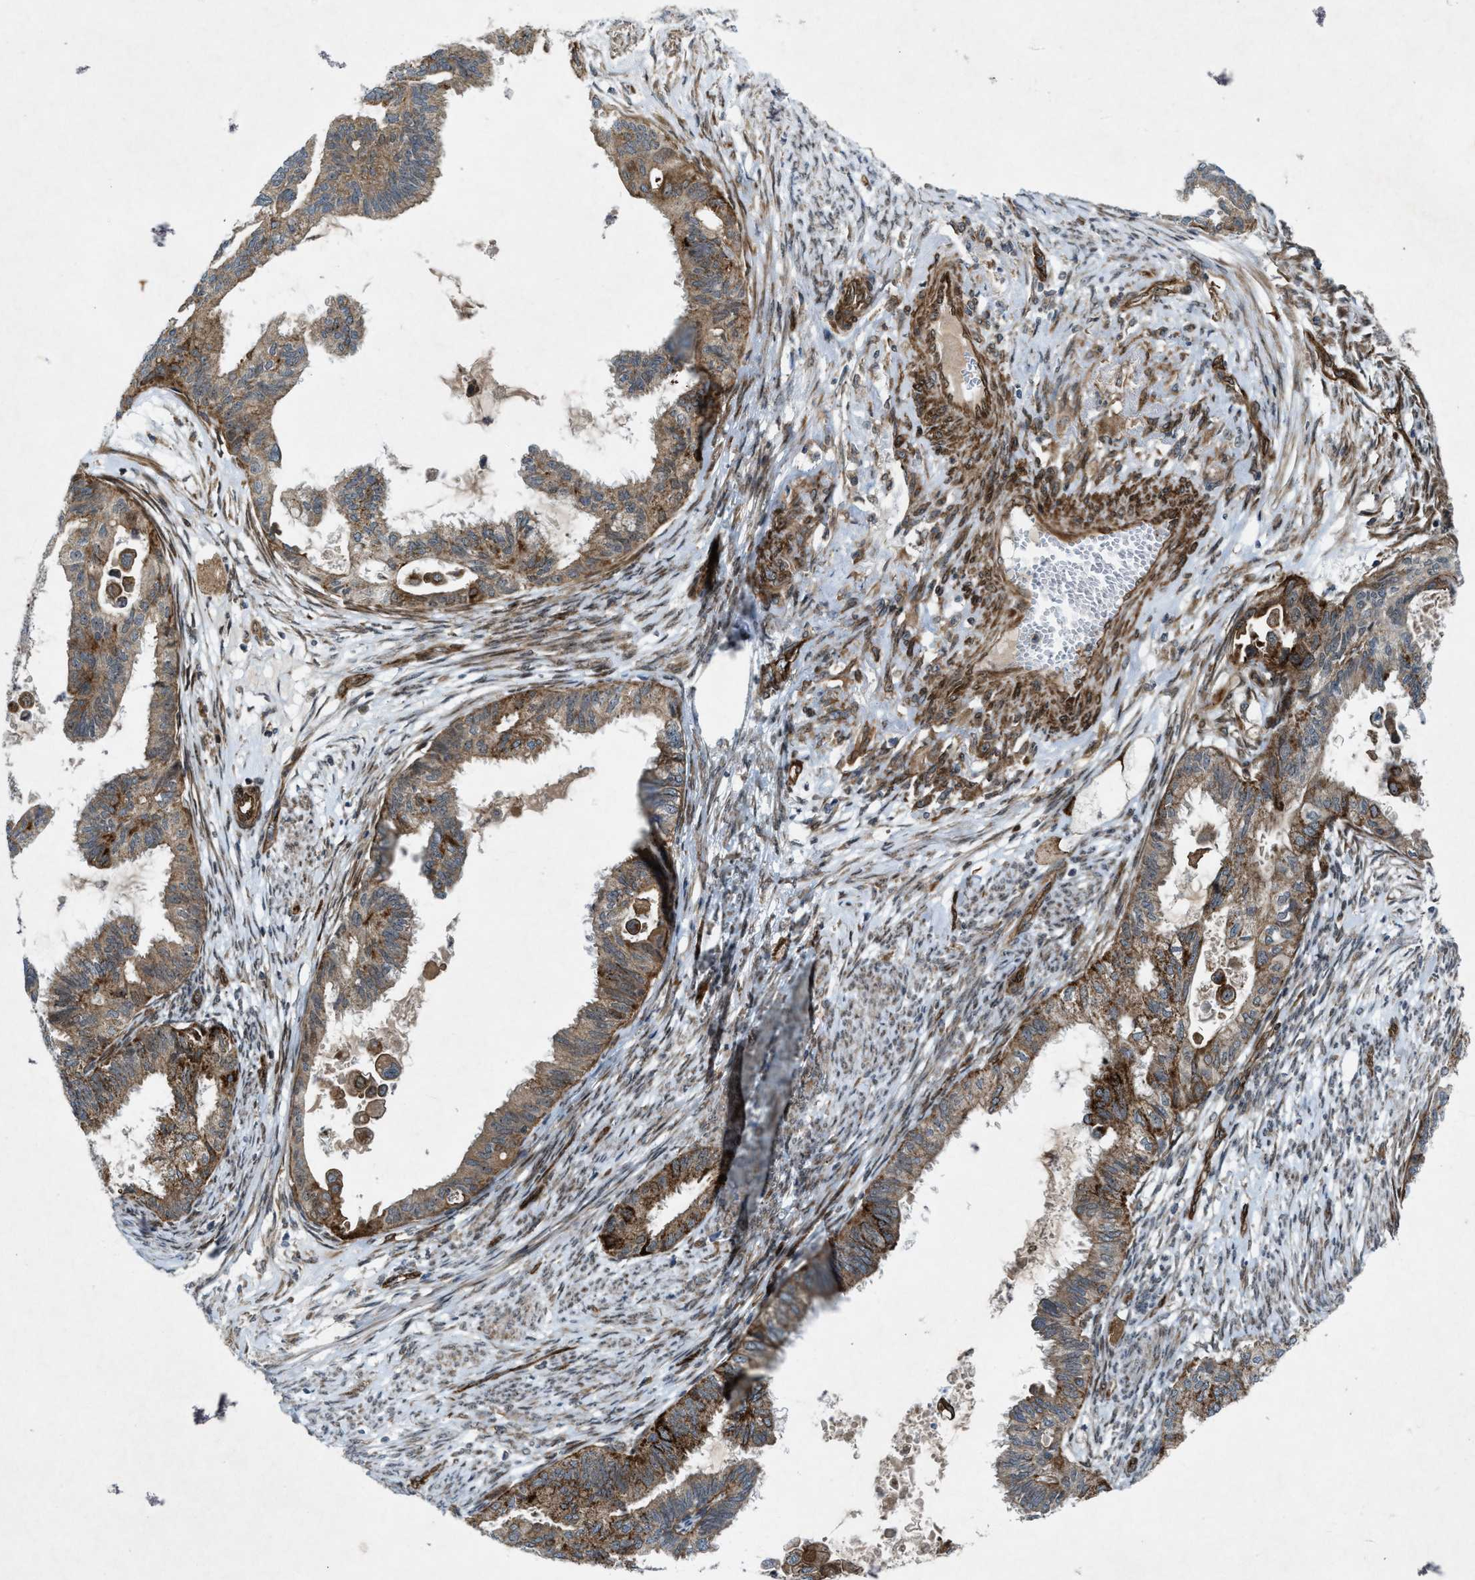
{"staining": {"intensity": "moderate", "quantity": ">75%", "location": "cytoplasmic/membranous"}, "tissue": "cervical cancer", "cell_type": "Tumor cells", "image_type": "cancer", "snomed": [{"axis": "morphology", "description": "Normal tissue, NOS"}, {"axis": "morphology", "description": "Adenocarcinoma, NOS"}, {"axis": "topography", "description": "Cervix"}, {"axis": "topography", "description": "Endometrium"}], "caption": "A micrograph of adenocarcinoma (cervical) stained for a protein reveals moderate cytoplasmic/membranous brown staining in tumor cells.", "gene": "URGCP", "patient": {"sex": "female", "age": 86}}